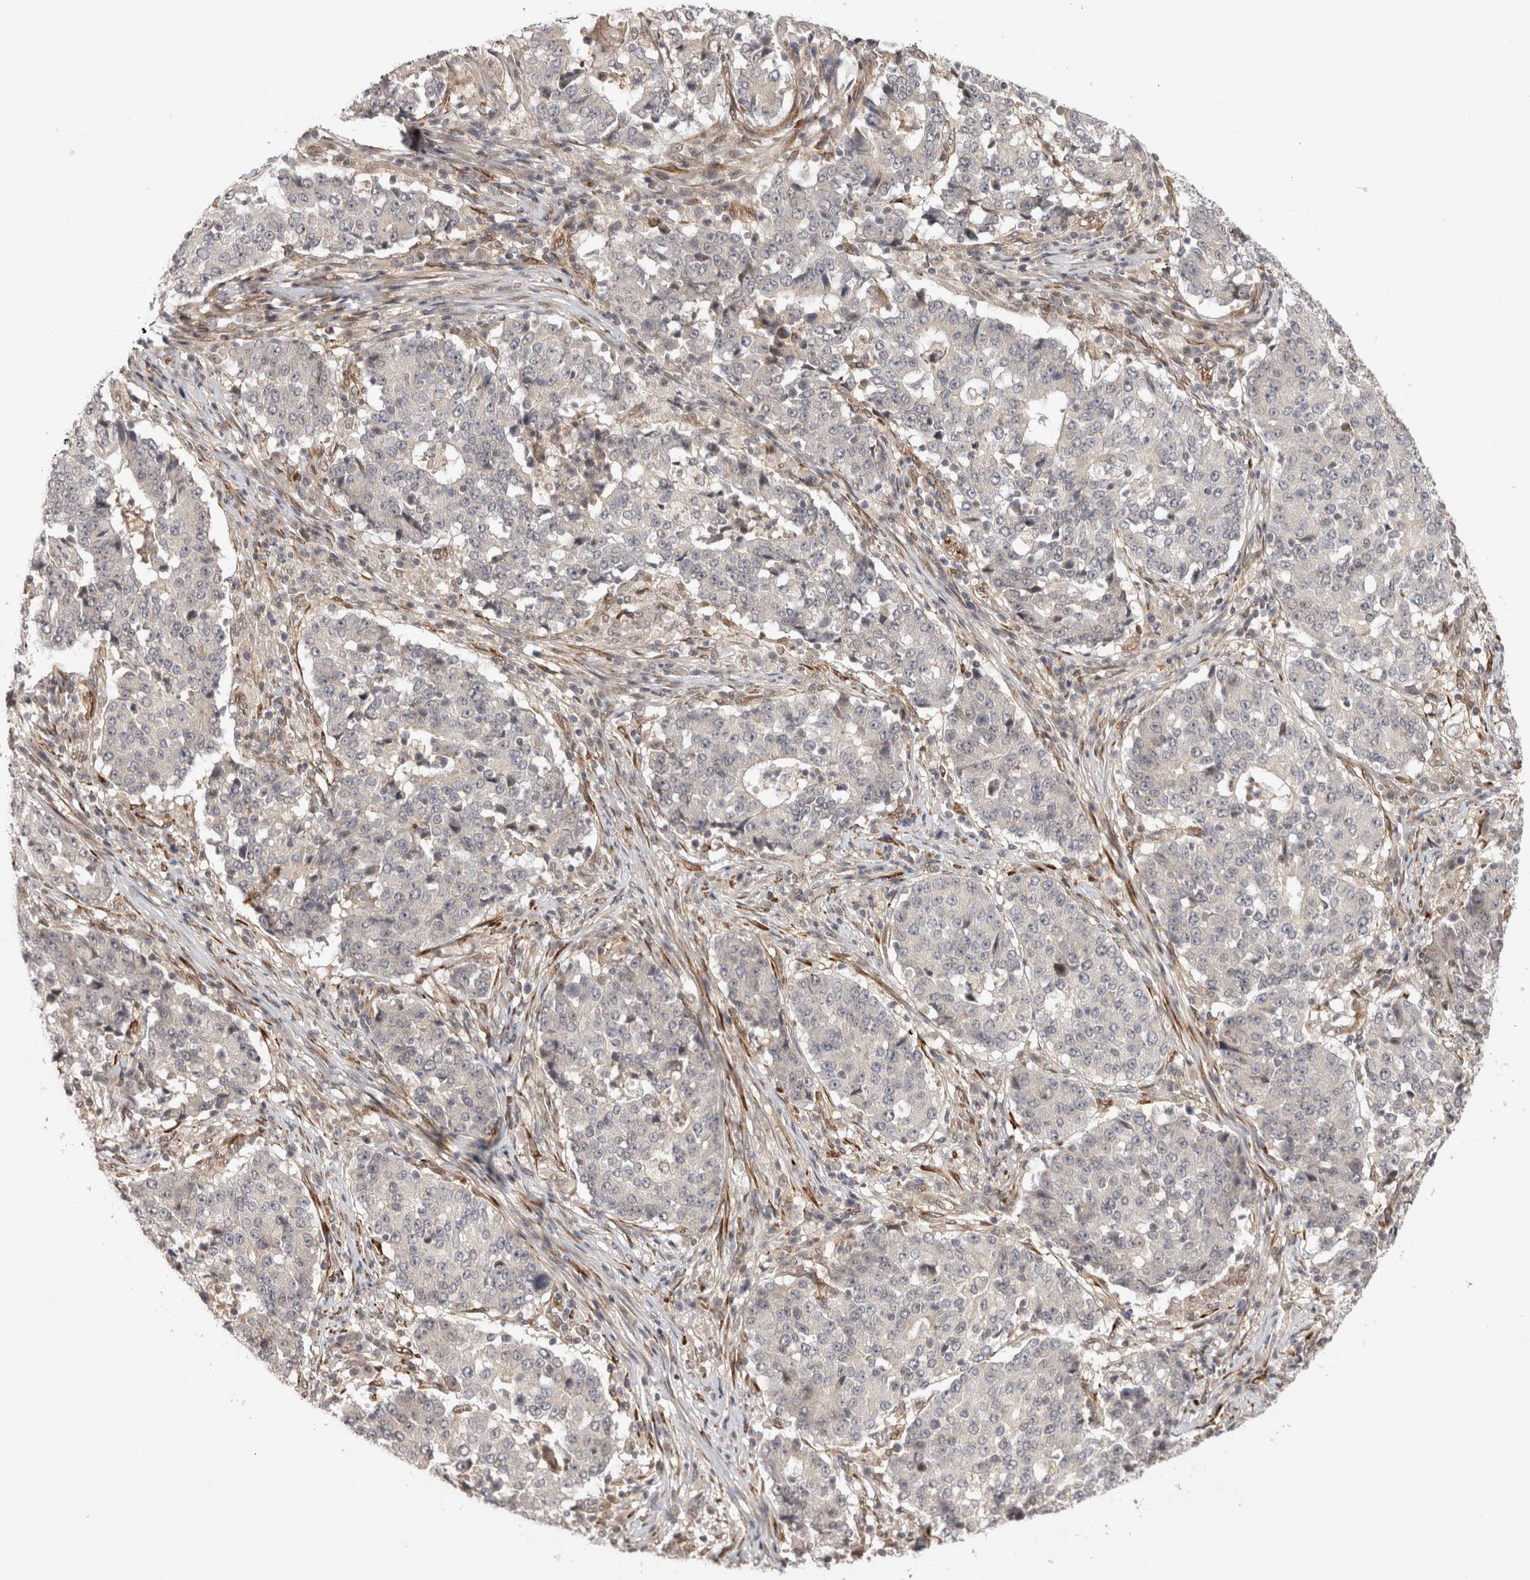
{"staining": {"intensity": "negative", "quantity": "none", "location": "none"}, "tissue": "stomach cancer", "cell_type": "Tumor cells", "image_type": "cancer", "snomed": [{"axis": "morphology", "description": "Adenocarcinoma, NOS"}, {"axis": "topography", "description": "Stomach"}], "caption": "The image reveals no significant positivity in tumor cells of stomach cancer (adenocarcinoma).", "gene": "ZNF318", "patient": {"sex": "male", "age": 59}}